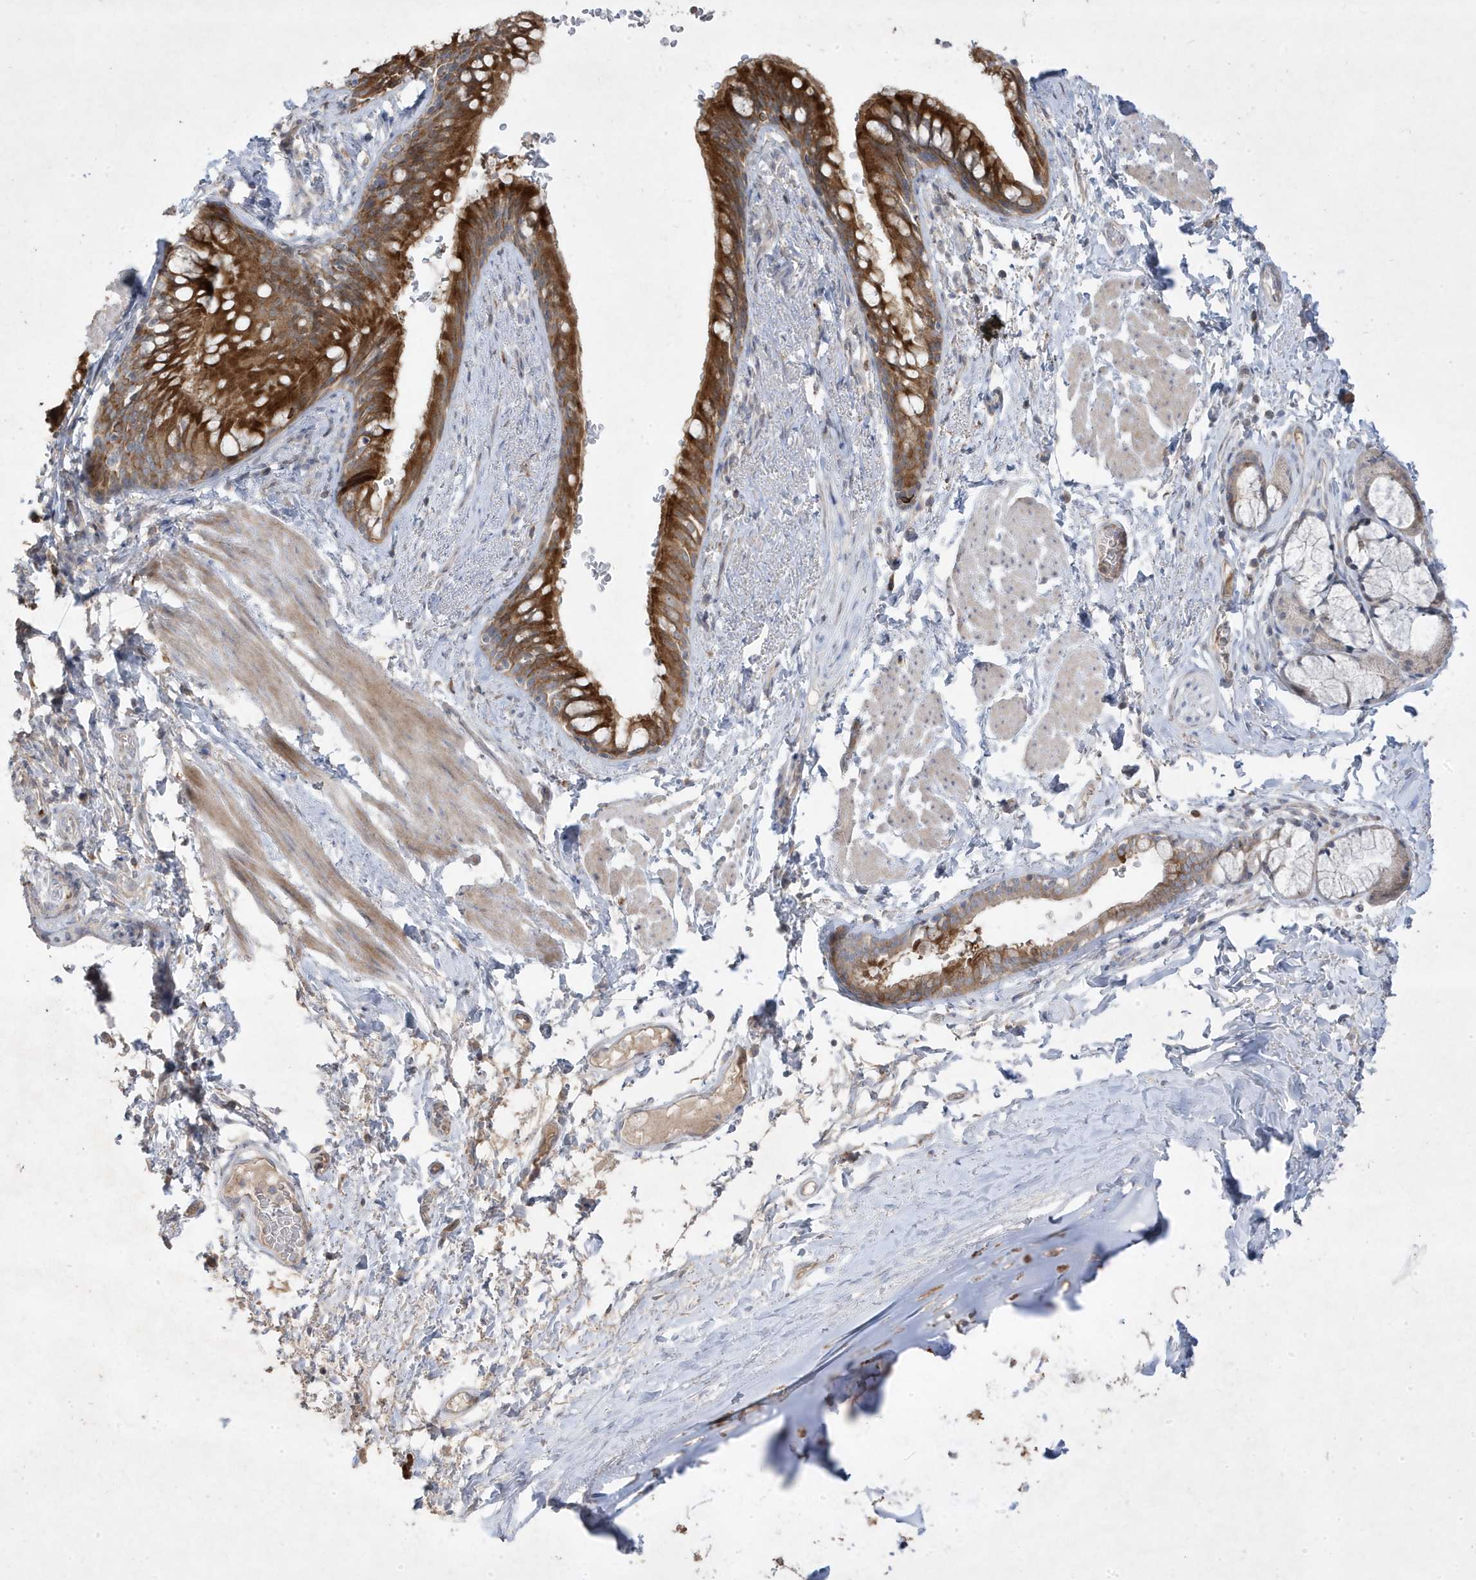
{"staining": {"intensity": "strong", "quantity": ">75%", "location": "cytoplasmic/membranous"}, "tissue": "bronchus", "cell_type": "Respiratory epithelial cells", "image_type": "normal", "snomed": [{"axis": "morphology", "description": "Normal tissue, NOS"}, {"axis": "topography", "description": "Cartilage tissue"}, {"axis": "topography", "description": "Bronchus"}], "caption": "About >75% of respiratory epithelial cells in unremarkable bronchus show strong cytoplasmic/membranous protein positivity as visualized by brown immunohistochemical staining.", "gene": "RGL4", "patient": {"sex": "female", "age": 36}}